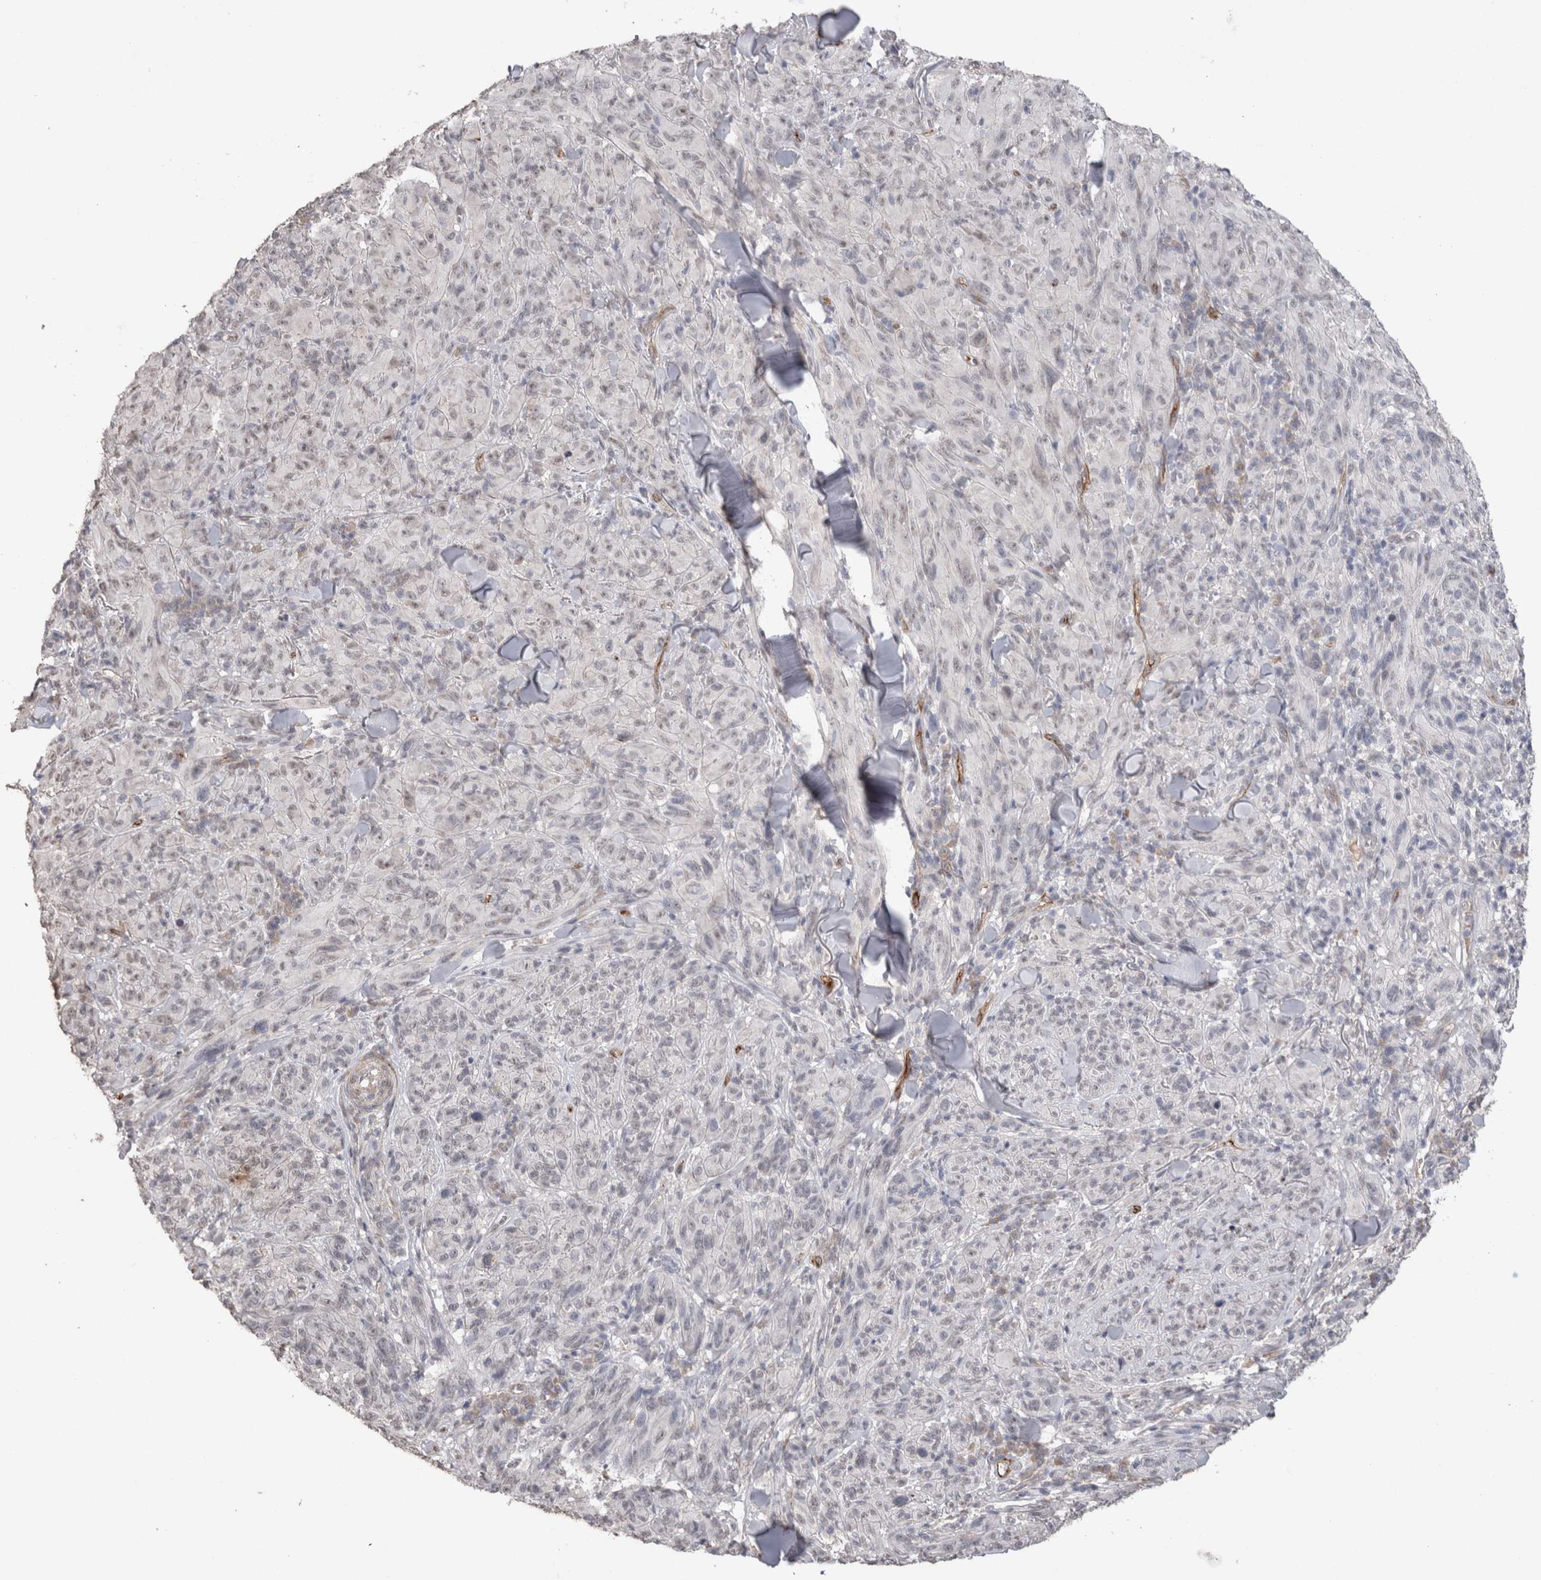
{"staining": {"intensity": "negative", "quantity": "none", "location": "none"}, "tissue": "melanoma", "cell_type": "Tumor cells", "image_type": "cancer", "snomed": [{"axis": "morphology", "description": "Malignant melanoma, NOS"}, {"axis": "topography", "description": "Skin of head"}], "caption": "Protein analysis of melanoma exhibits no significant staining in tumor cells.", "gene": "CDH13", "patient": {"sex": "male", "age": 96}}